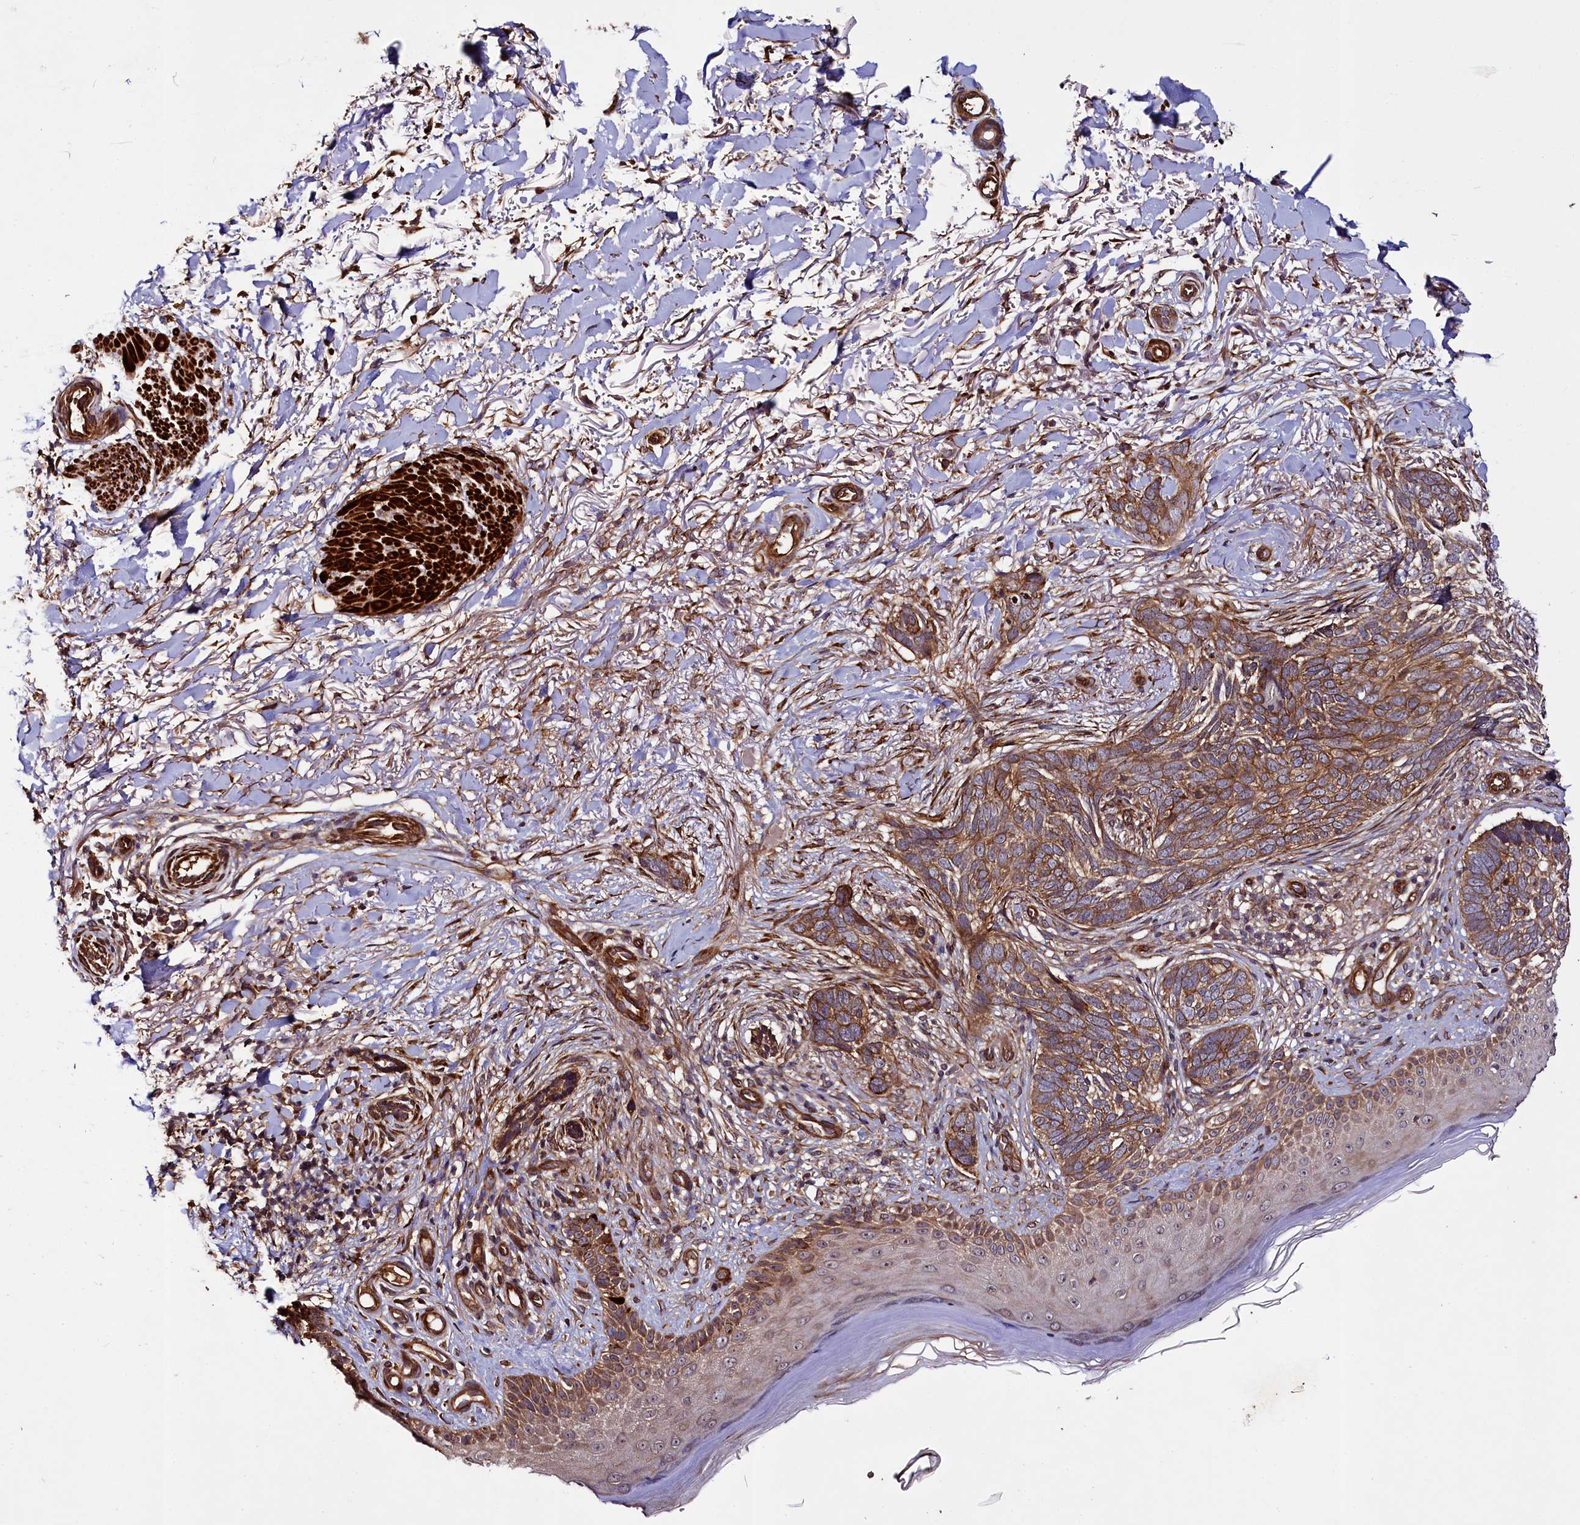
{"staining": {"intensity": "moderate", "quantity": ">75%", "location": "cytoplasmic/membranous"}, "tissue": "skin cancer", "cell_type": "Tumor cells", "image_type": "cancer", "snomed": [{"axis": "morphology", "description": "Normal tissue, NOS"}, {"axis": "morphology", "description": "Basal cell carcinoma"}, {"axis": "topography", "description": "Skin"}], "caption": "Skin basal cell carcinoma stained for a protein (brown) demonstrates moderate cytoplasmic/membranous positive expression in about >75% of tumor cells.", "gene": "CCDC102A", "patient": {"sex": "female", "age": 67}}